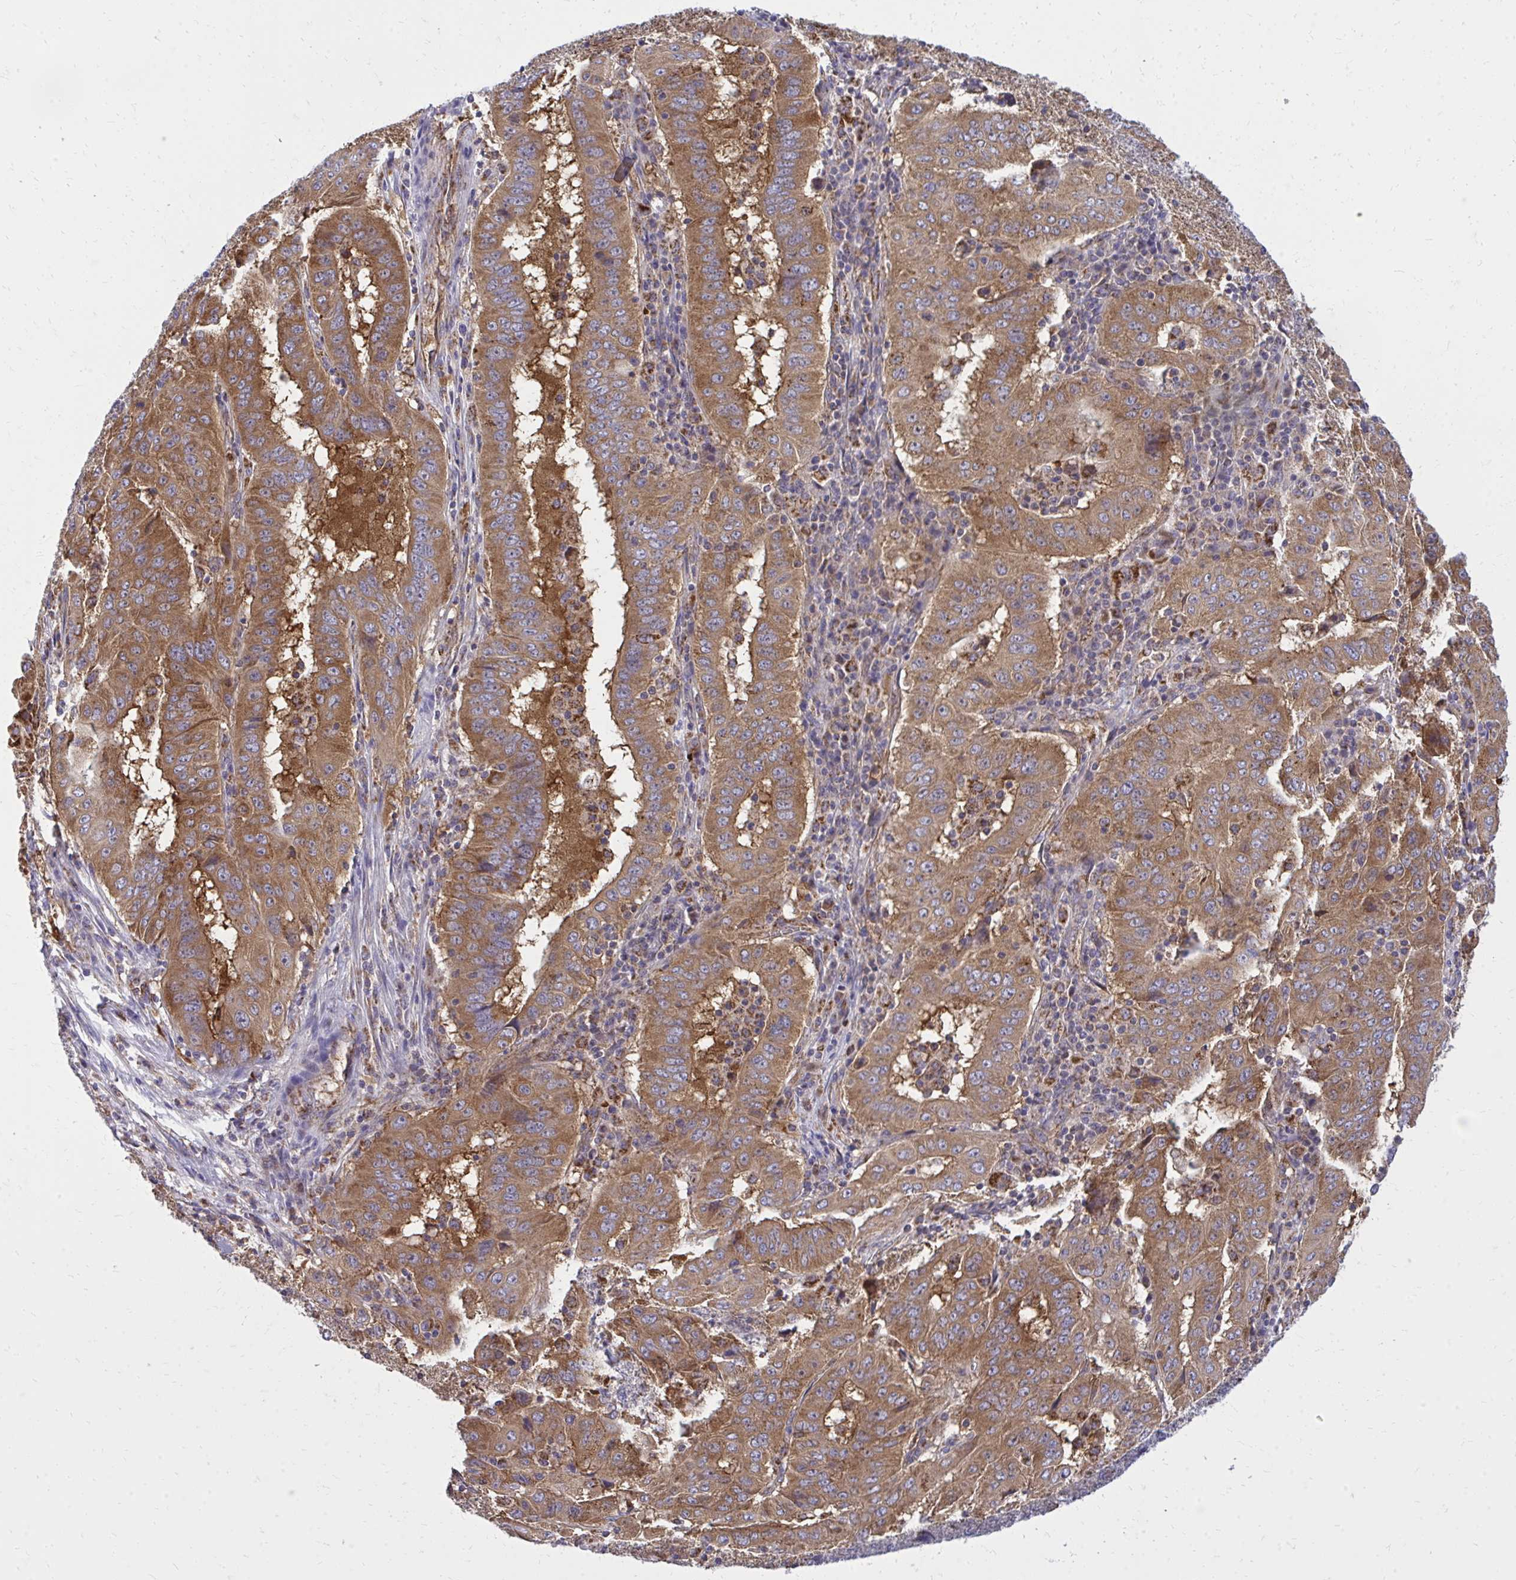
{"staining": {"intensity": "moderate", "quantity": ">75%", "location": "cytoplasmic/membranous"}, "tissue": "pancreatic cancer", "cell_type": "Tumor cells", "image_type": "cancer", "snomed": [{"axis": "morphology", "description": "Adenocarcinoma, NOS"}, {"axis": "topography", "description": "Pancreas"}], "caption": "IHC of human adenocarcinoma (pancreatic) reveals medium levels of moderate cytoplasmic/membranous staining in approximately >75% of tumor cells.", "gene": "PDK4", "patient": {"sex": "male", "age": 63}}